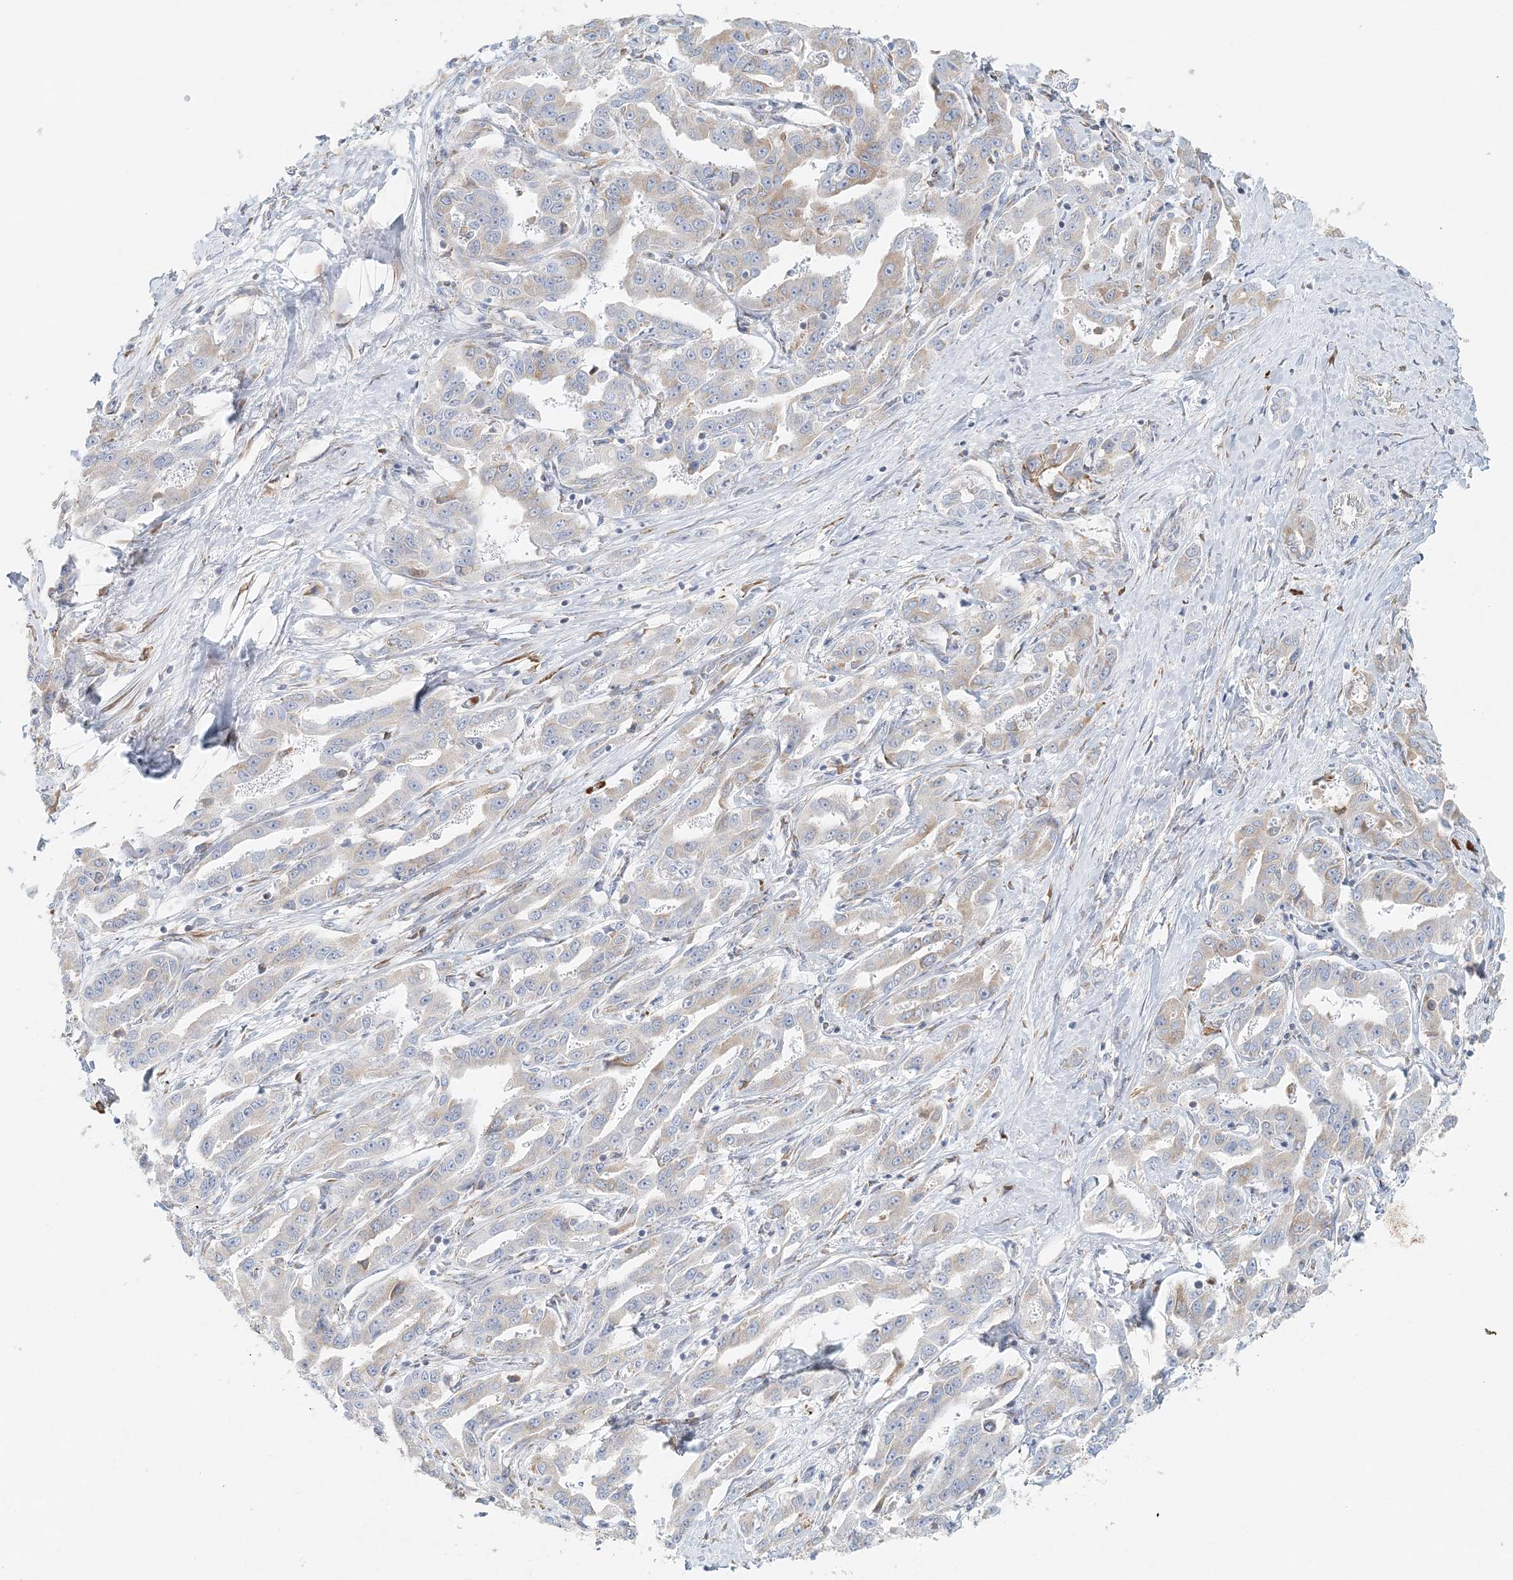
{"staining": {"intensity": "negative", "quantity": "none", "location": "none"}, "tissue": "liver cancer", "cell_type": "Tumor cells", "image_type": "cancer", "snomed": [{"axis": "morphology", "description": "Cholangiocarcinoma"}, {"axis": "topography", "description": "Liver"}], "caption": "IHC image of neoplastic tissue: cholangiocarcinoma (liver) stained with DAB demonstrates no significant protein staining in tumor cells. (Stains: DAB (3,3'-diaminobenzidine) immunohistochemistry with hematoxylin counter stain, Microscopy: brightfield microscopy at high magnification).", "gene": "STK11IP", "patient": {"sex": "male", "age": 59}}